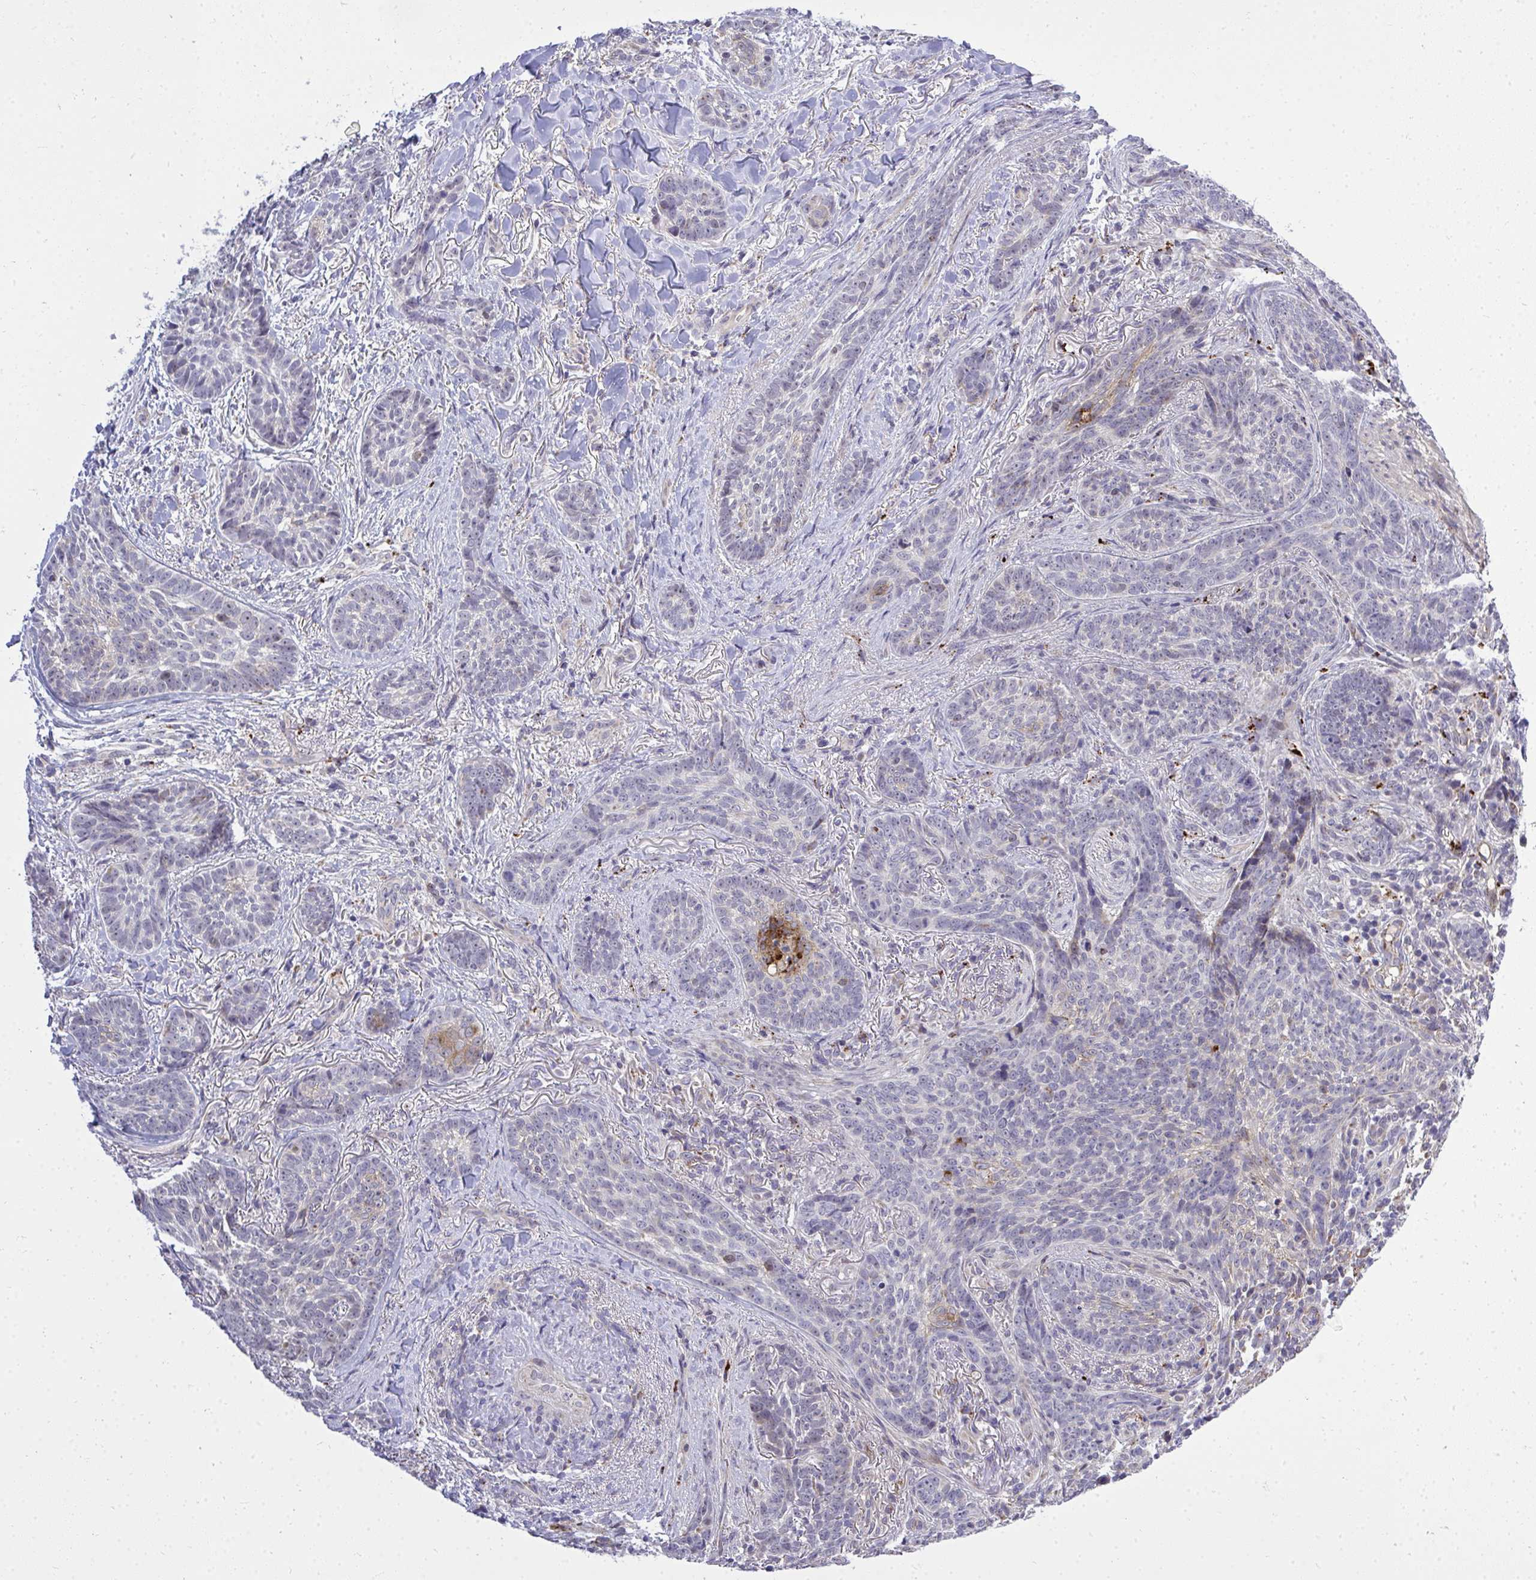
{"staining": {"intensity": "negative", "quantity": "none", "location": "none"}, "tissue": "skin cancer", "cell_type": "Tumor cells", "image_type": "cancer", "snomed": [{"axis": "morphology", "description": "Basal cell carcinoma"}, {"axis": "topography", "description": "Skin"}, {"axis": "topography", "description": "Skin of face"}], "caption": "Tumor cells are negative for protein expression in human basal cell carcinoma (skin).", "gene": "XAF1", "patient": {"sex": "male", "age": 88}}